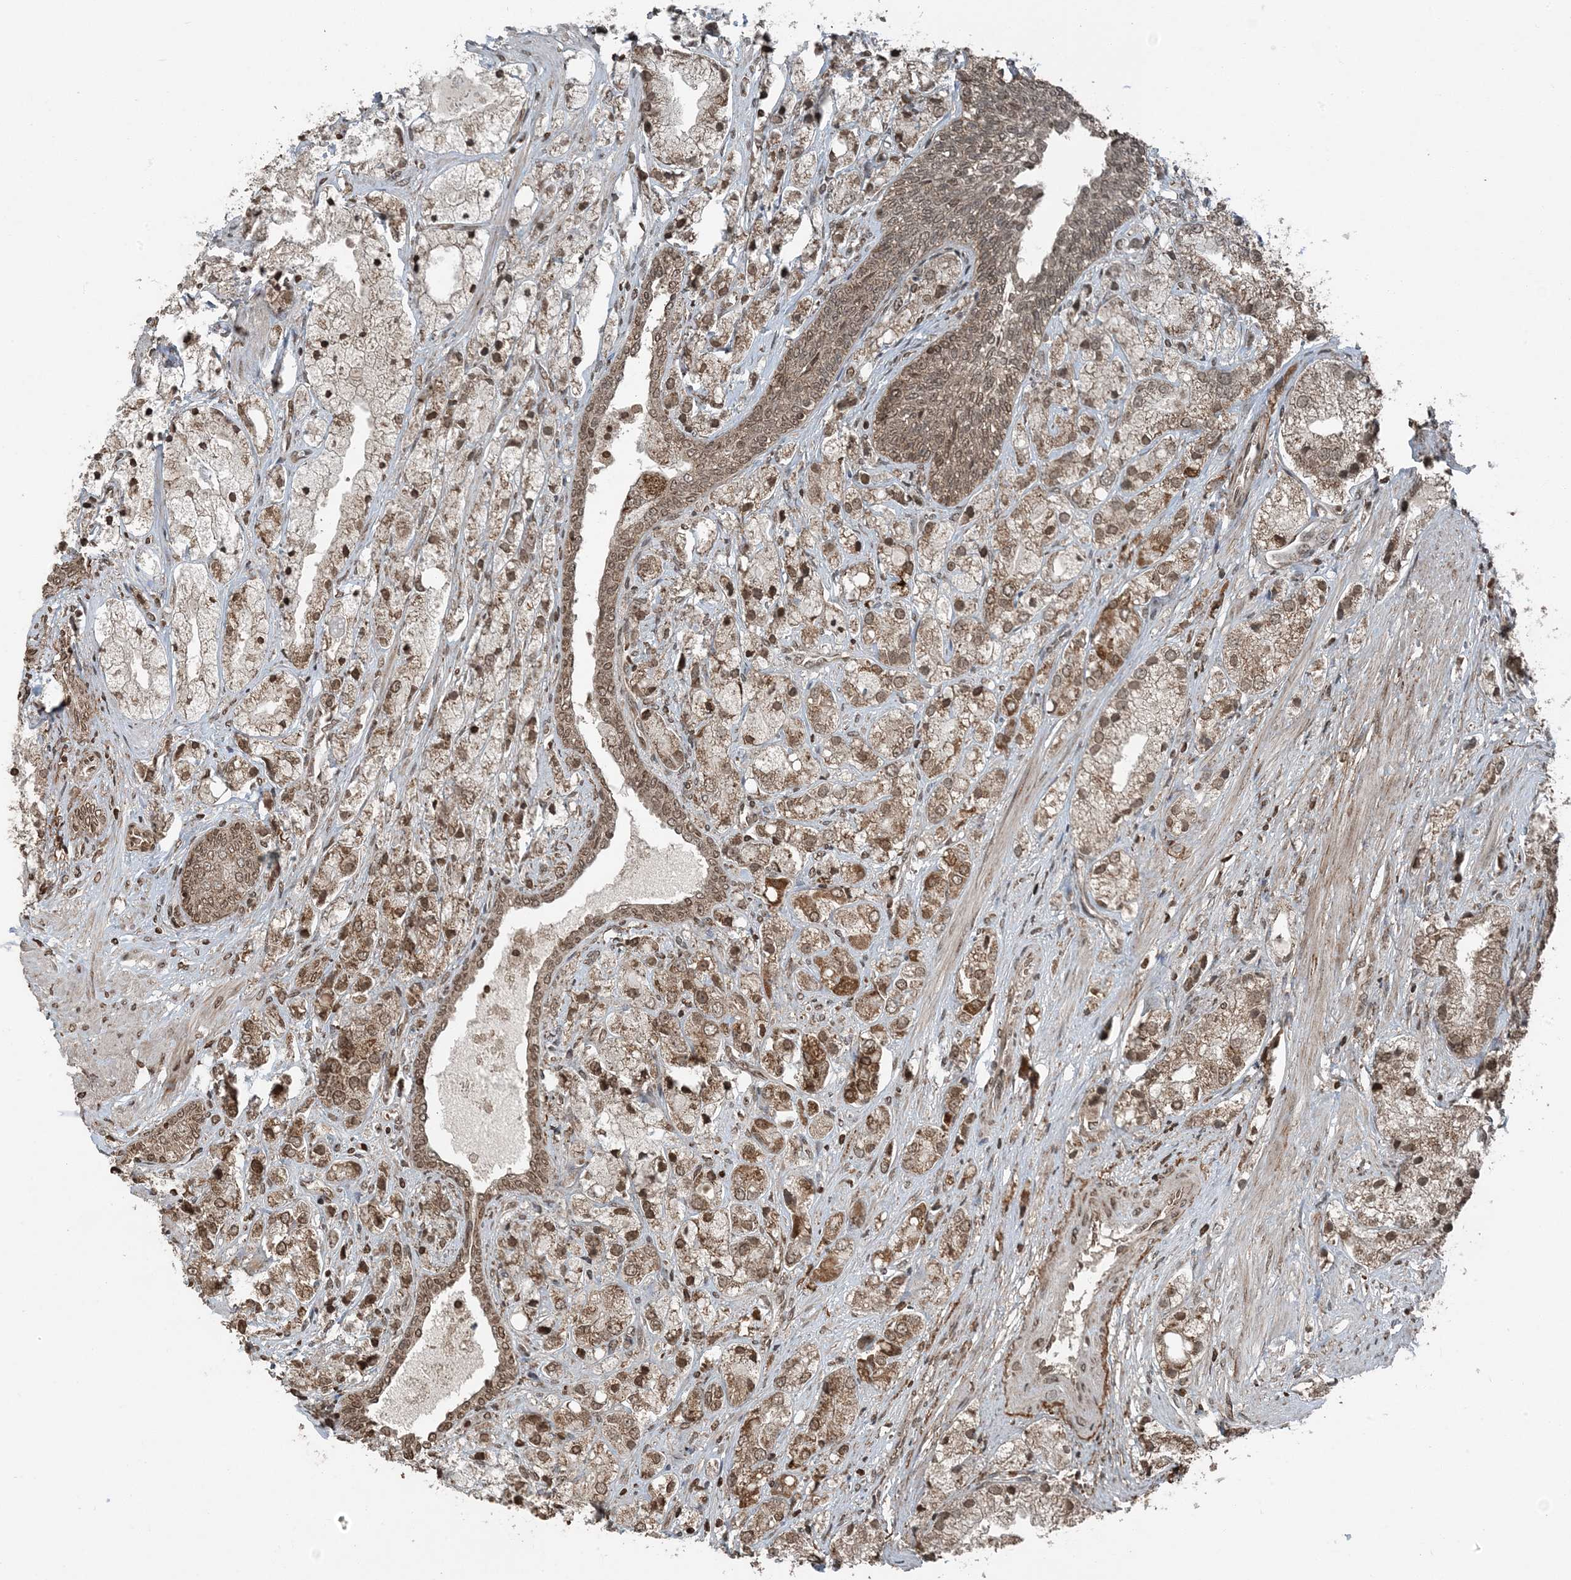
{"staining": {"intensity": "moderate", "quantity": ">75%", "location": "cytoplasmic/membranous,nuclear"}, "tissue": "prostate cancer", "cell_type": "Tumor cells", "image_type": "cancer", "snomed": [{"axis": "morphology", "description": "Adenocarcinoma, High grade"}, {"axis": "topography", "description": "Prostate"}], "caption": "Tumor cells reveal moderate cytoplasmic/membranous and nuclear staining in approximately >75% of cells in high-grade adenocarcinoma (prostate).", "gene": "ZFAND2B", "patient": {"sex": "male", "age": 50}}